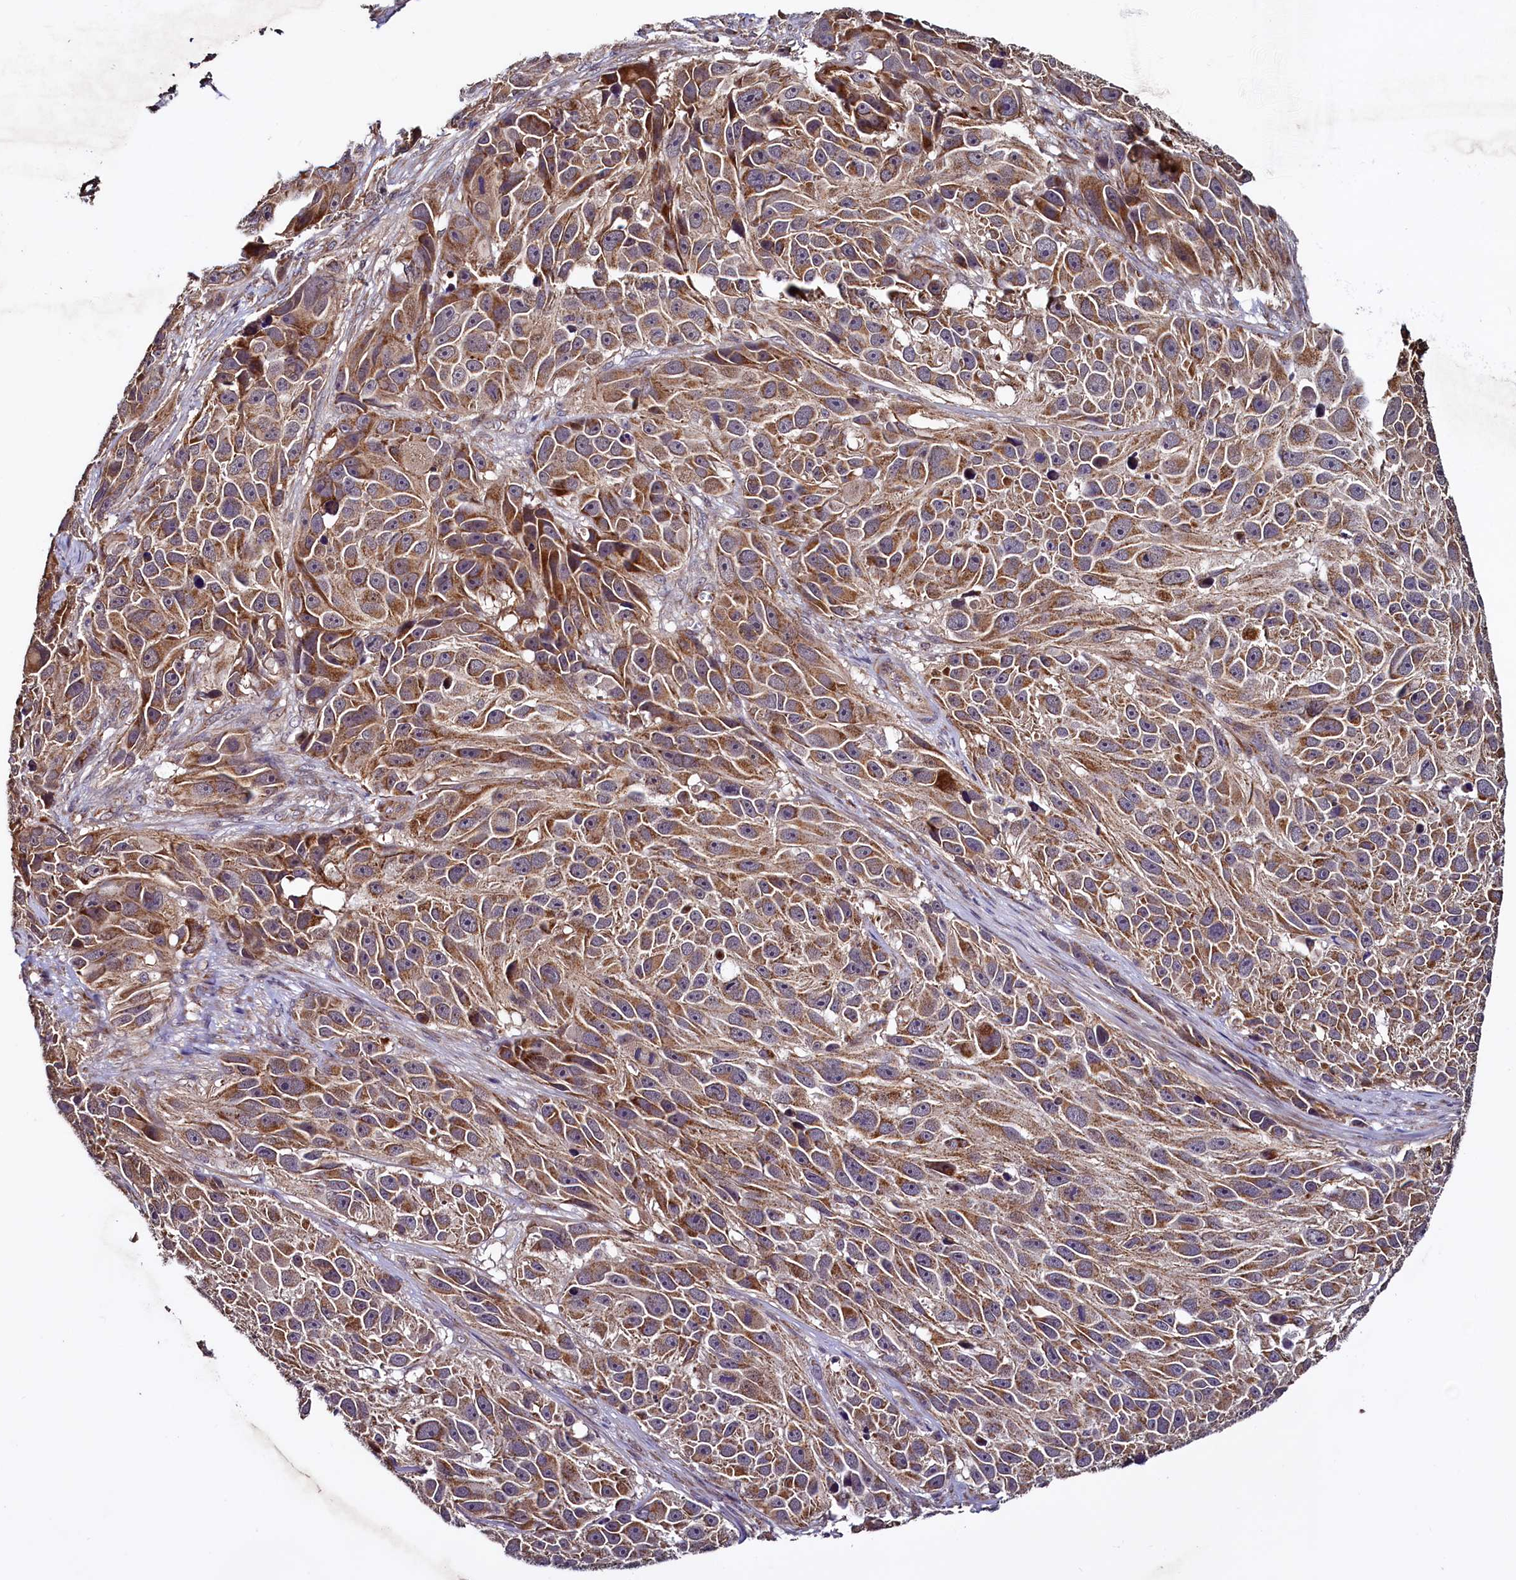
{"staining": {"intensity": "moderate", "quantity": ">75%", "location": "cytoplasmic/membranous"}, "tissue": "melanoma", "cell_type": "Tumor cells", "image_type": "cancer", "snomed": [{"axis": "morphology", "description": "Malignant melanoma, NOS"}, {"axis": "topography", "description": "Skin"}], "caption": "Tumor cells reveal medium levels of moderate cytoplasmic/membranous positivity in approximately >75% of cells in human malignant melanoma.", "gene": "RBFA", "patient": {"sex": "male", "age": 84}}